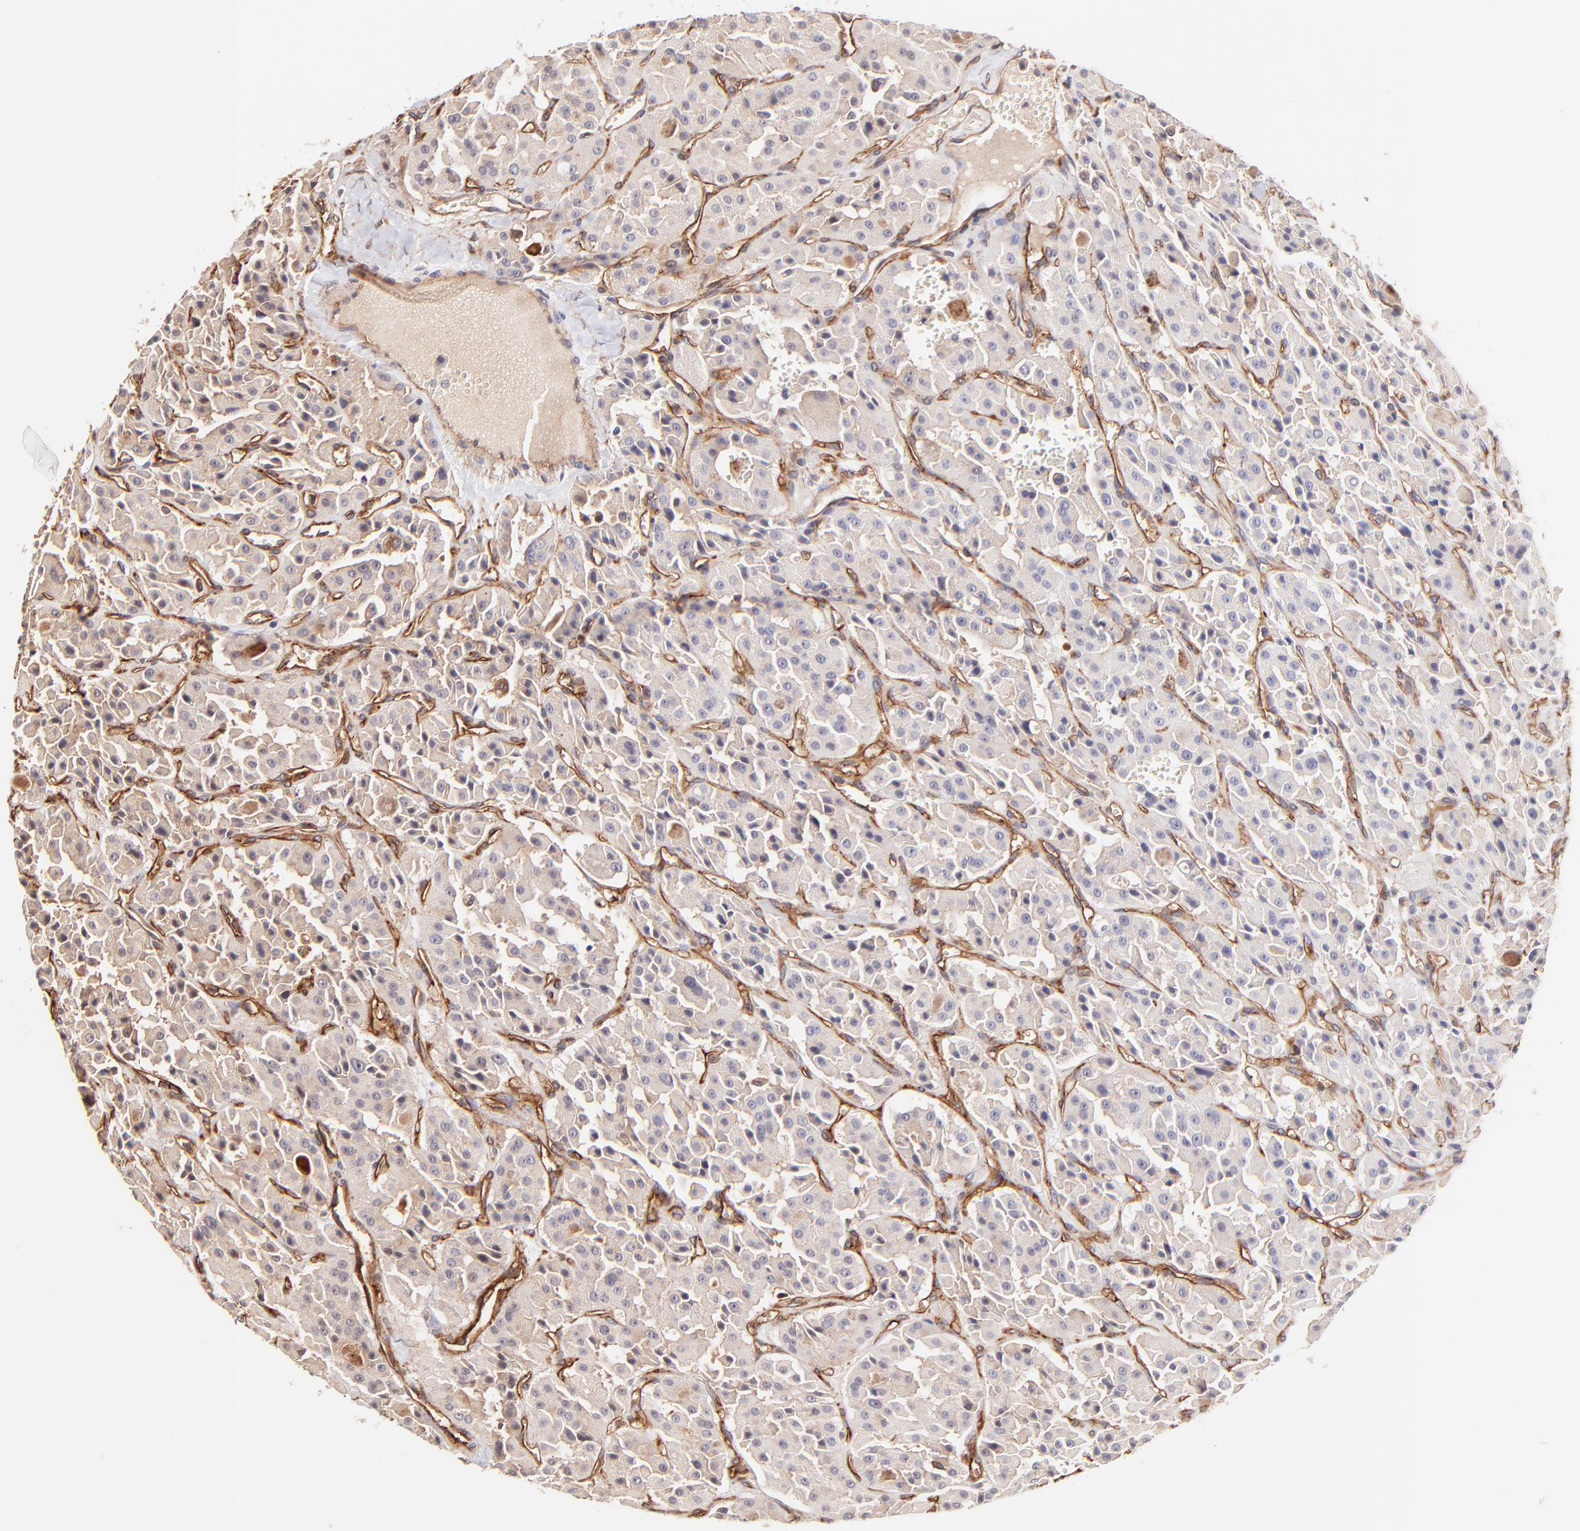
{"staining": {"intensity": "weak", "quantity": "25%-75%", "location": "cytoplasmic/membranous"}, "tissue": "thyroid cancer", "cell_type": "Tumor cells", "image_type": "cancer", "snomed": [{"axis": "morphology", "description": "Carcinoma, NOS"}, {"axis": "topography", "description": "Thyroid gland"}], "caption": "IHC micrograph of human carcinoma (thyroid) stained for a protein (brown), which shows low levels of weak cytoplasmic/membranous staining in about 25%-75% of tumor cells.", "gene": "ITGB1", "patient": {"sex": "male", "age": 76}}